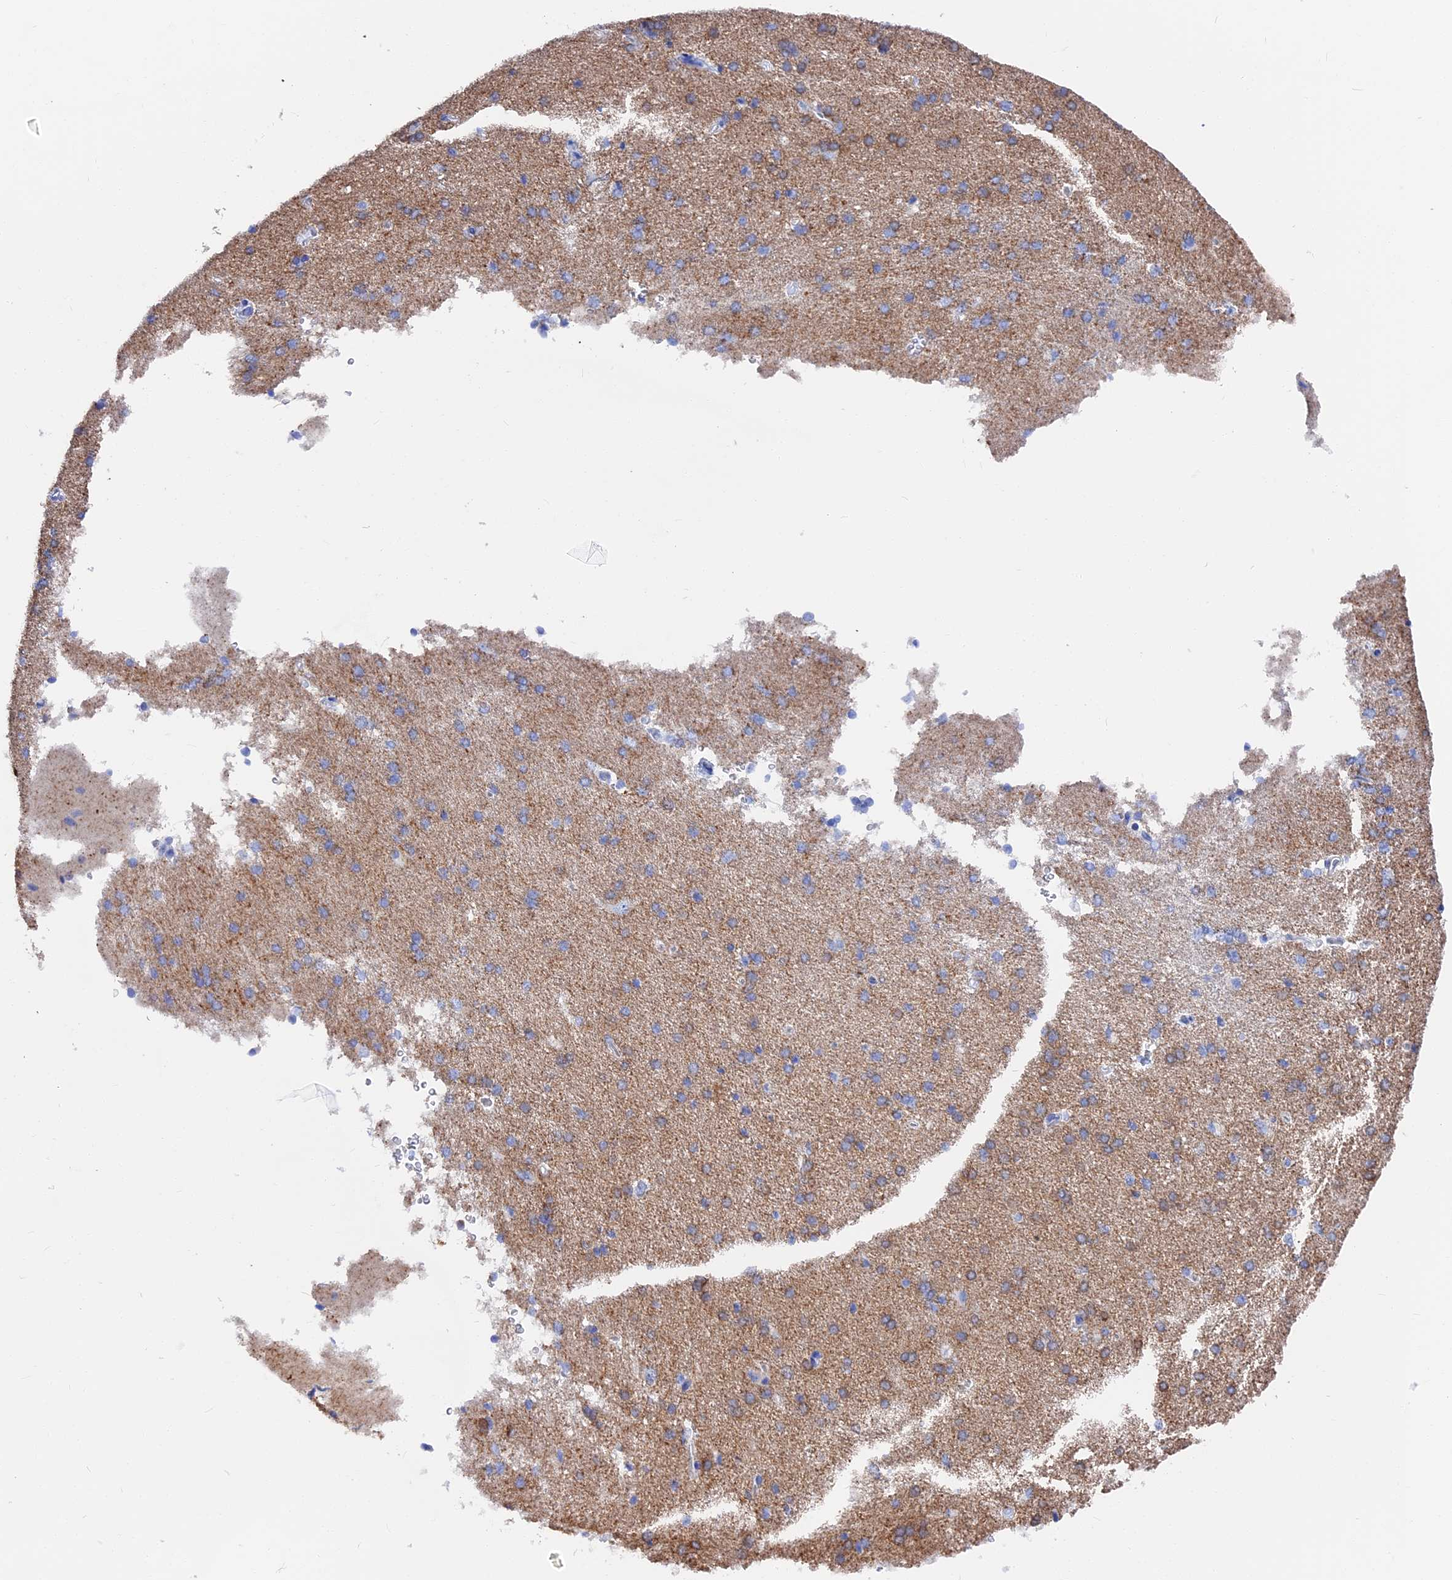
{"staining": {"intensity": "negative", "quantity": "none", "location": "none"}, "tissue": "cerebral cortex", "cell_type": "Endothelial cells", "image_type": "normal", "snomed": [{"axis": "morphology", "description": "Normal tissue, NOS"}, {"axis": "topography", "description": "Cerebral cortex"}], "caption": "A high-resolution micrograph shows IHC staining of unremarkable cerebral cortex, which displays no significant expression in endothelial cells. Nuclei are stained in blue.", "gene": "VPS33B", "patient": {"sex": "male", "age": 62}}